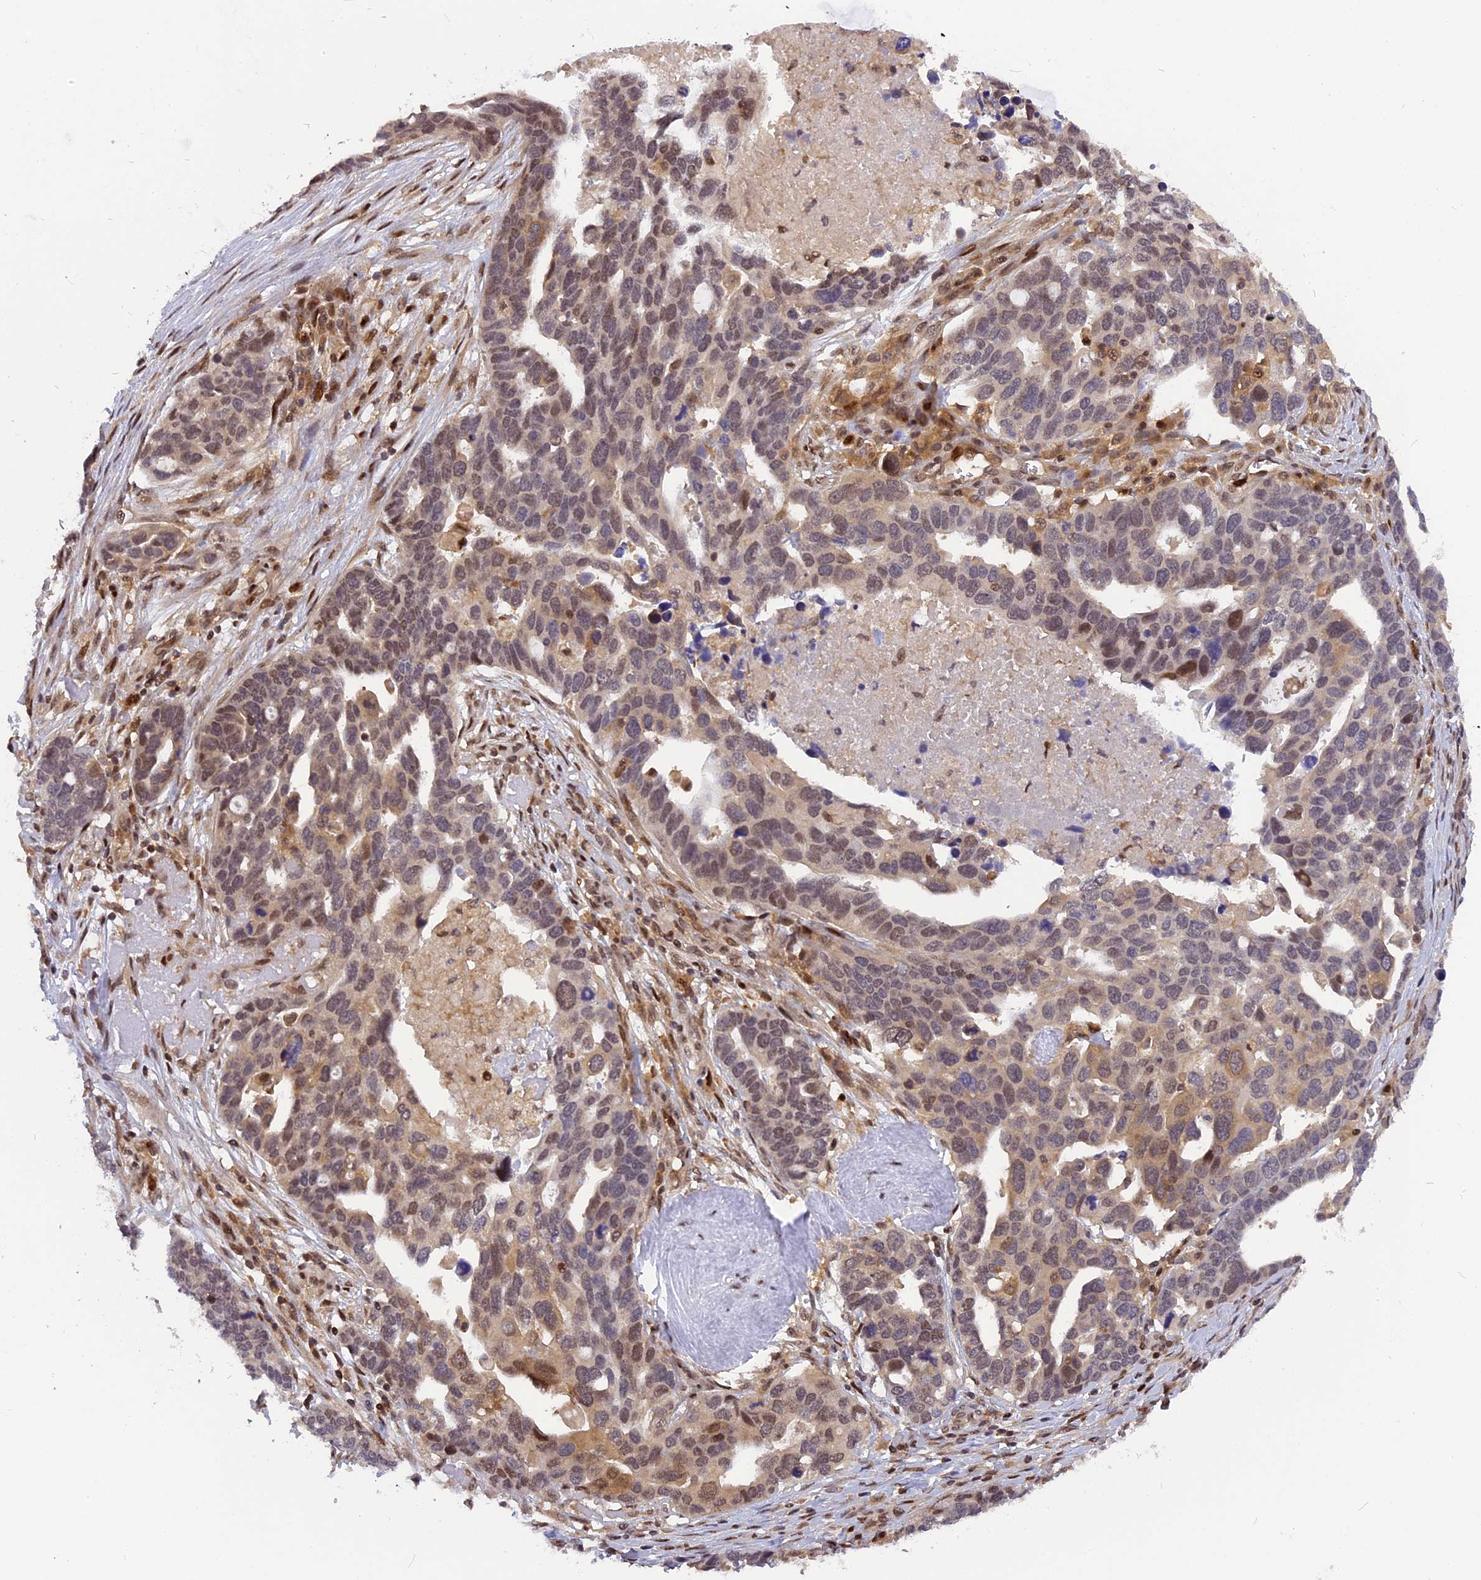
{"staining": {"intensity": "moderate", "quantity": "25%-75%", "location": "cytoplasmic/membranous,nuclear"}, "tissue": "ovarian cancer", "cell_type": "Tumor cells", "image_type": "cancer", "snomed": [{"axis": "morphology", "description": "Cystadenocarcinoma, serous, NOS"}, {"axis": "topography", "description": "Ovary"}], "caption": "Immunohistochemical staining of ovarian cancer (serous cystadenocarcinoma) displays medium levels of moderate cytoplasmic/membranous and nuclear protein staining in approximately 25%-75% of tumor cells.", "gene": "RABGGTA", "patient": {"sex": "female", "age": 54}}